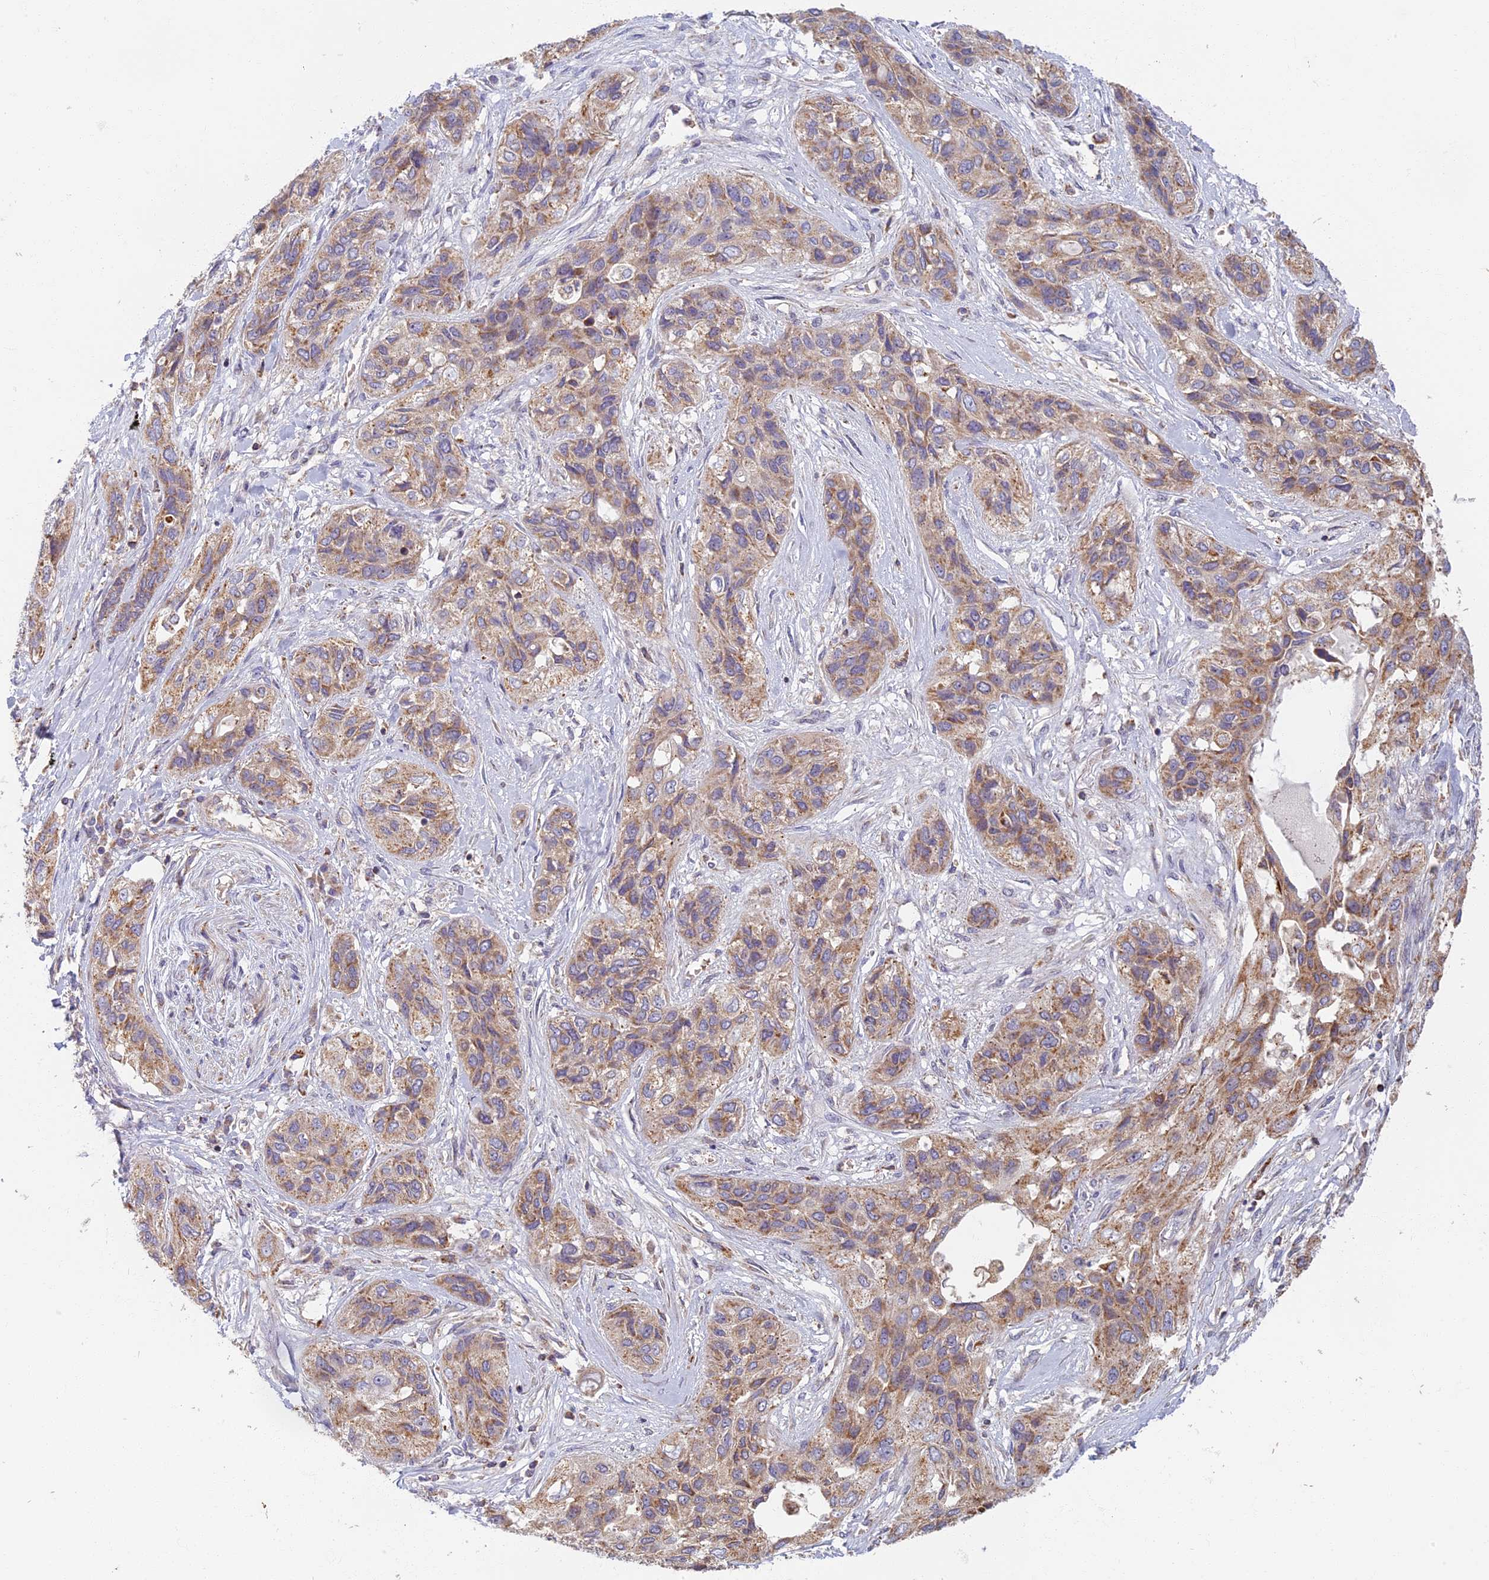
{"staining": {"intensity": "weak", "quantity": ">75%", "location": "cytoplasmic/membranous"}, "tissue": "lung cancer", "cell_type": "Tumor cells", "image_type": "cancer", "snomed": [{"axis": "morphology", "description": "Squamous cell carcinoma, NOS"}, {"axis": "topography", "description": "Lung"}], "caption": "DAB immunohistochemical staining of lung cancer reveals weak cytoplasmic/membranous protein positivity in about >75% of tumor cells. The protein of interest is stained brown, and the nuclei are stained in blue (DAB (3,3'-diaminobenzidine) IHC with brightfield microscopy, high magnification).", "gene": "EDAR", "patient": {"sex": "female", "age": 70}}